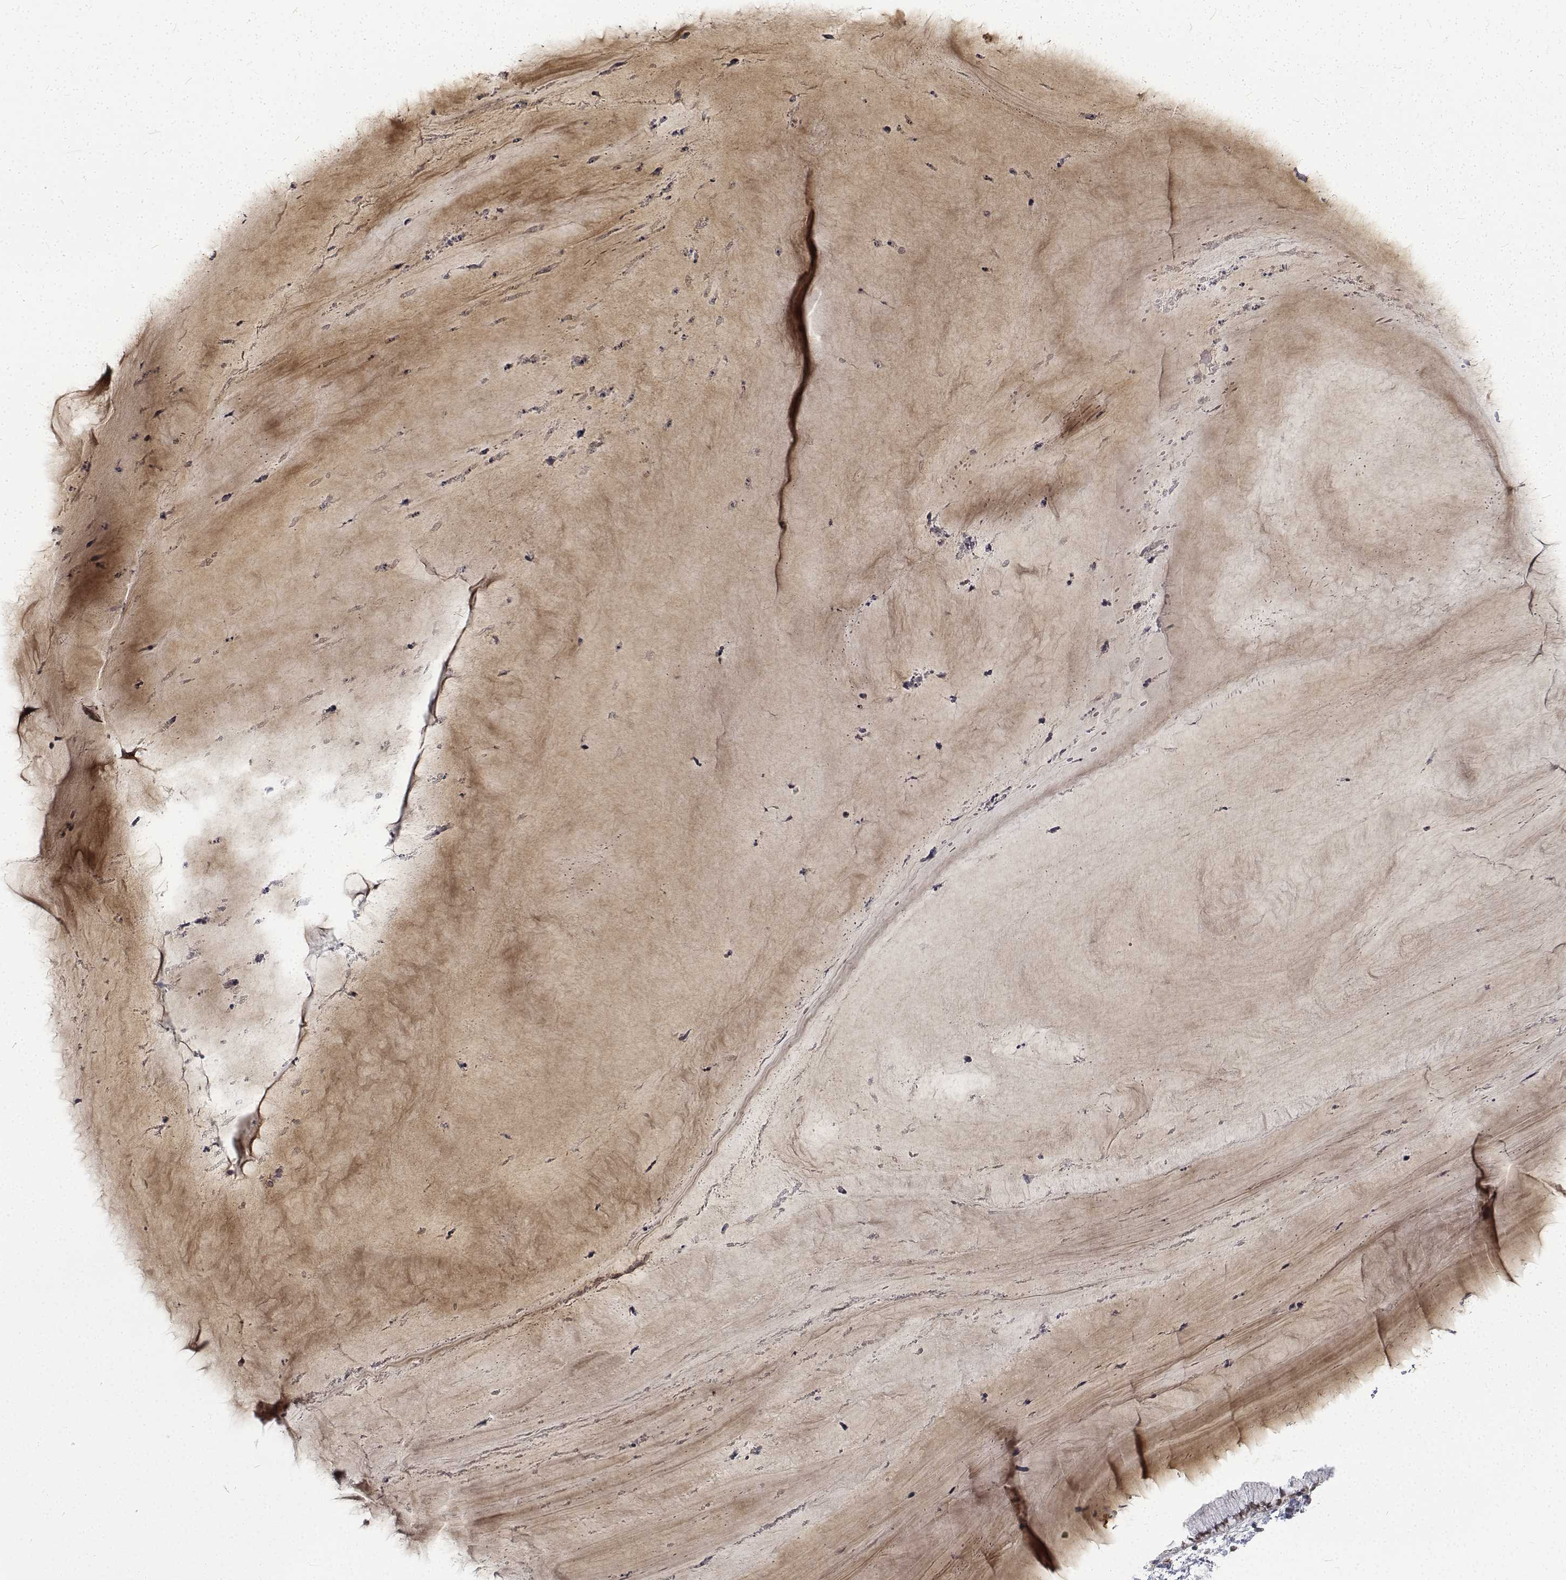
{"staining": {"intensity": "moderate", "quantity": ">75%", "location": "nuclear"}, "tissue": "cervix", "cell_type": "Glandular cells", "image_type": "normal", "snomed": [{"axis": "morphology", "description": "Normal tissue, NOS"}, {"axis": "topography", "description": "Cervix"}], "caption": "Brown immunohistochemical staining in normal cervix exhibits moderate nuclear positivity in about >75% of glandular cells. (IHC, brightfield microscopy, high magnification).", "gene": "ATRX", "patient": {"sex": "female", "age": 37}}